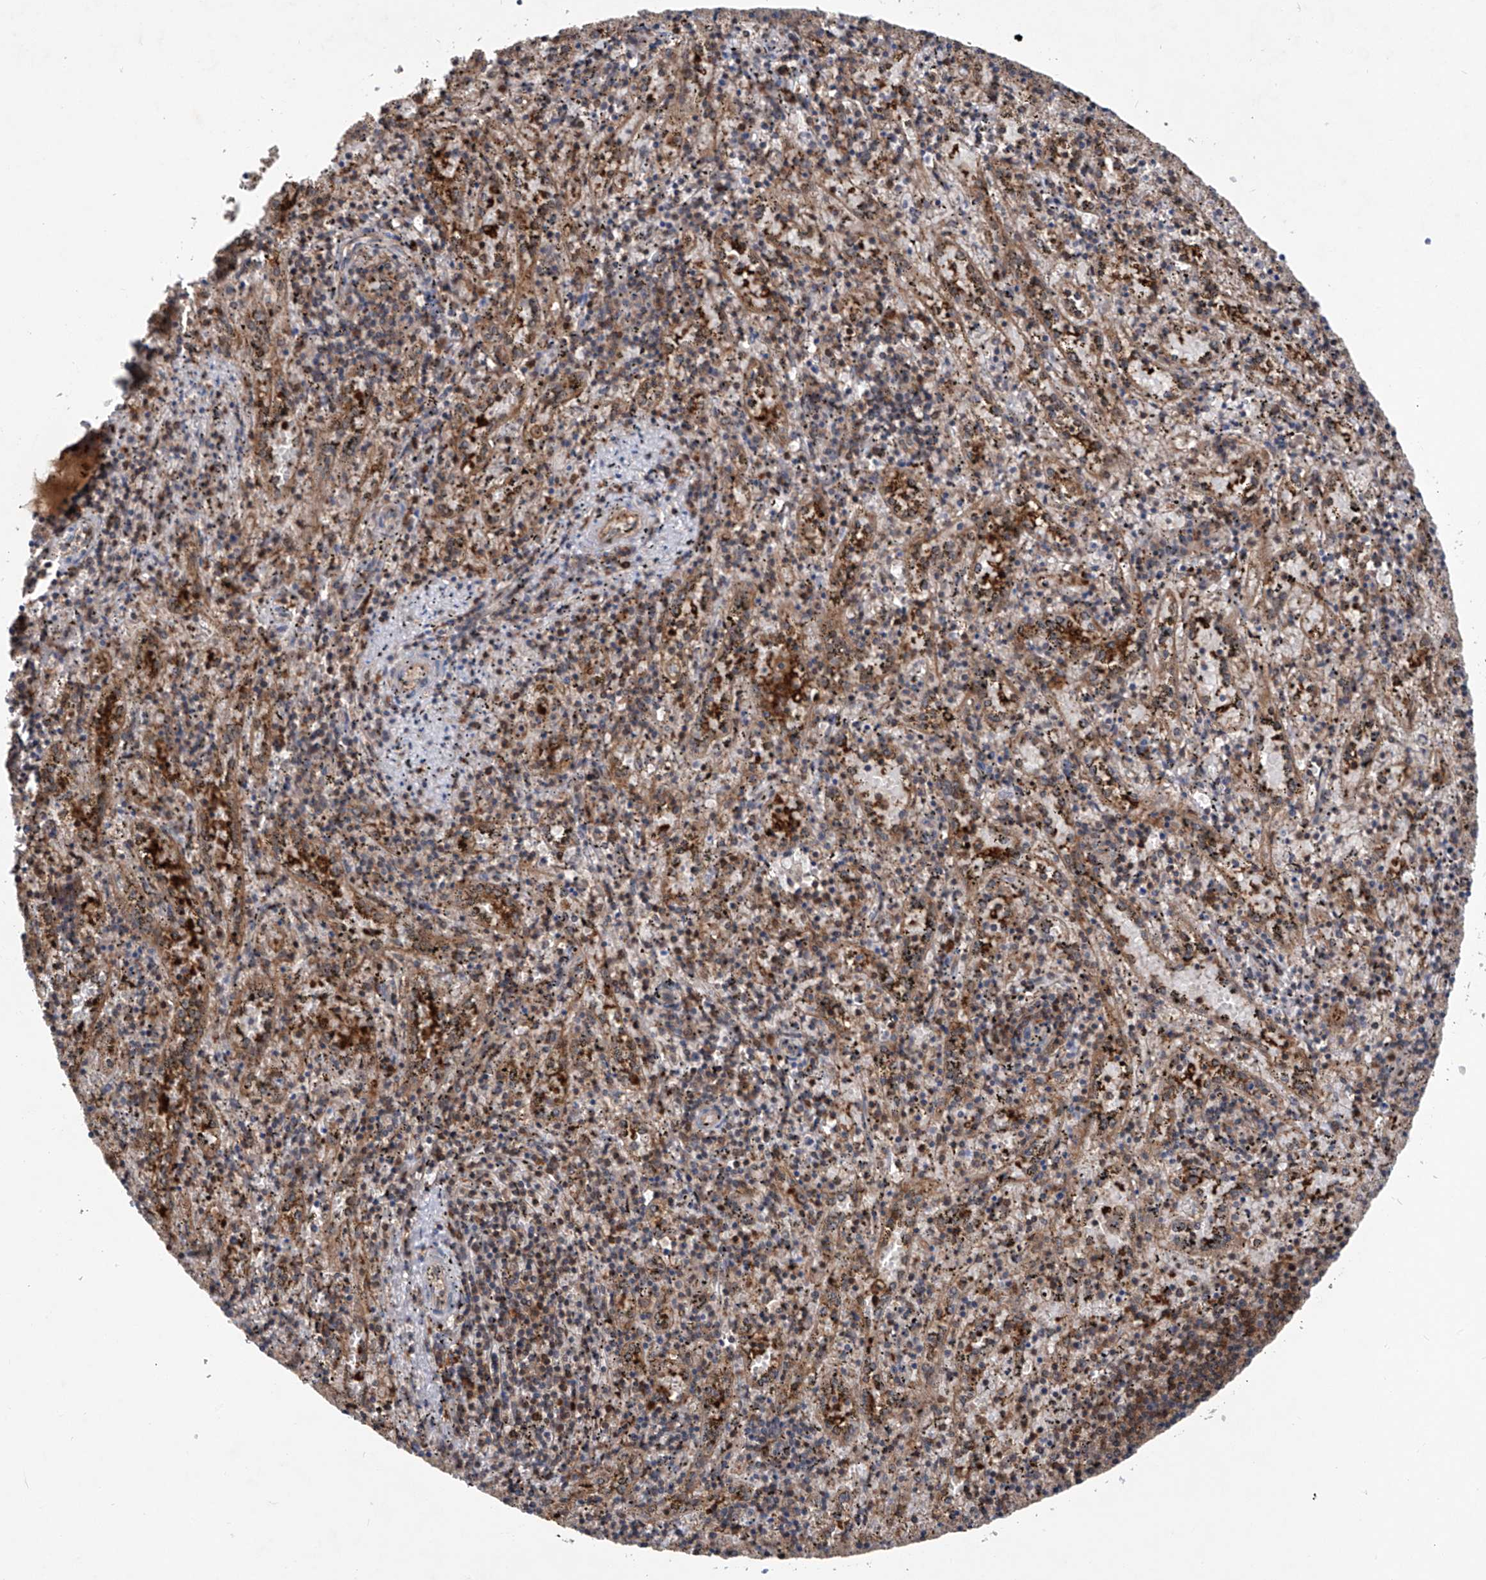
{"staining": {"intensity": "moderate", "quantity": "25%-75%", "location": "cytoplasmic/membranous"}, "tissue": "spleen", "cell_type": "Cells in red pulp", "image_type": "normal", "snomed": [{"axis": "morphology", "description": "Normal tissue, NOS"}, {"axis": "topography", "description": "Spleen"}], "caption": "Brown immunohistochemical staining in normal spleen demonstrates moderate cytoplasmic/membranous positivity in approximately 25%-75% of cells in red pulp. (brown staining indicates protein expression, while blue staining denotes nuclei).", "gene": "ASCC3", "patient": {"sex": "male", "age": 11}}